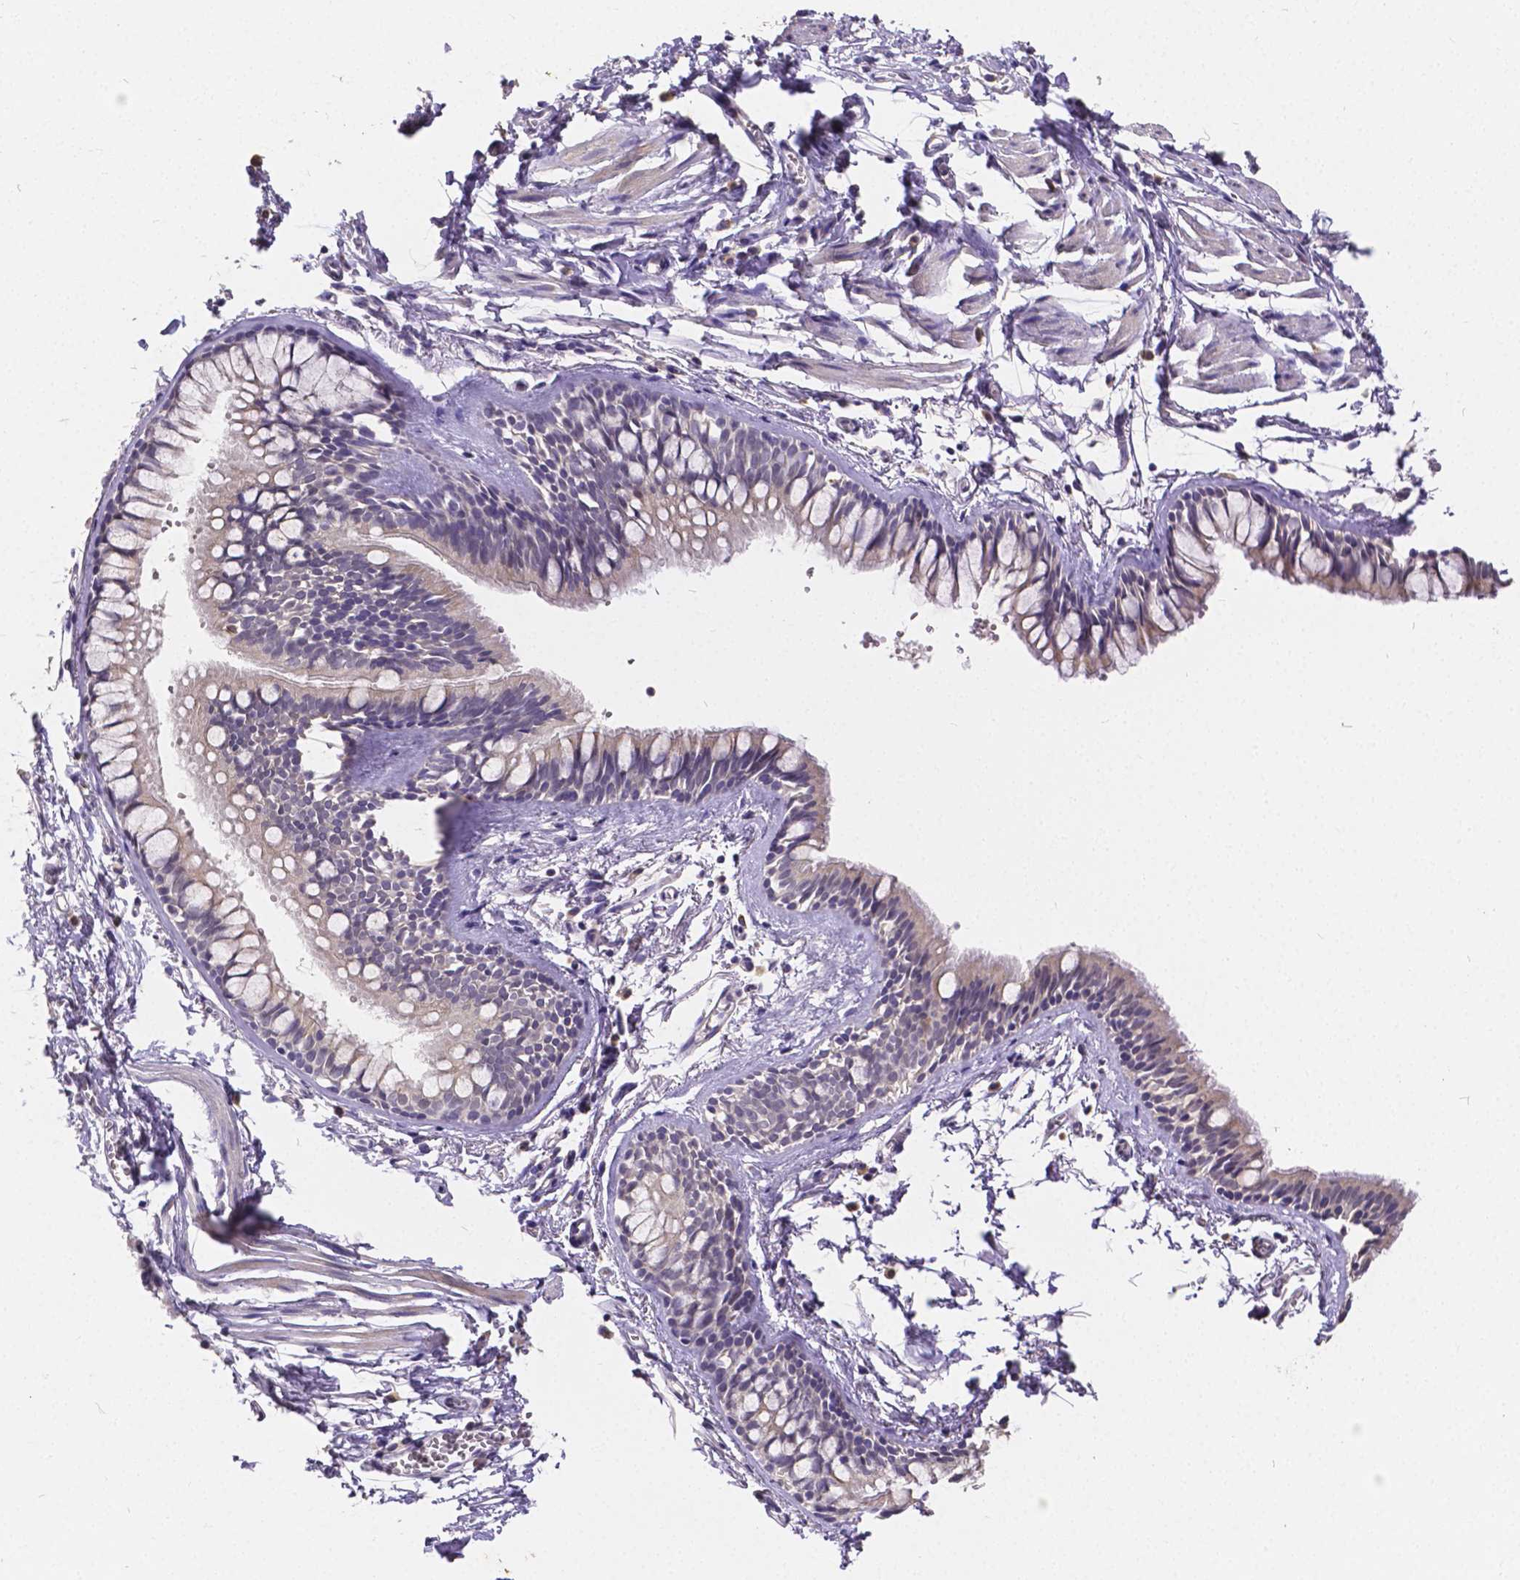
{"staining": {"intensity": "negative", "quantity": "none", "location": "none"}, "tissue": "bronchus", "cell_type": "Respiratory epithelial cells", "image_type": "normal", "snomed": [{"axis": "morphology", "description": "Normal tissue, NOS"}, {"axis": "topography", "description": "Cartilage tissue"}, {"axis": "topography", "description": "Bronchus"}], "caption": "Unremarkable bronchus was stained to show a protein in brown. There is no significant expression in respiratory epithelial cells. (DAB (3,3'-diaminobenzidine) immunohistochemistry (IHC) with hematoxylin counter stain).", "gene": "CTNNA2", "patient": {"sex": "female", "age": 59}}